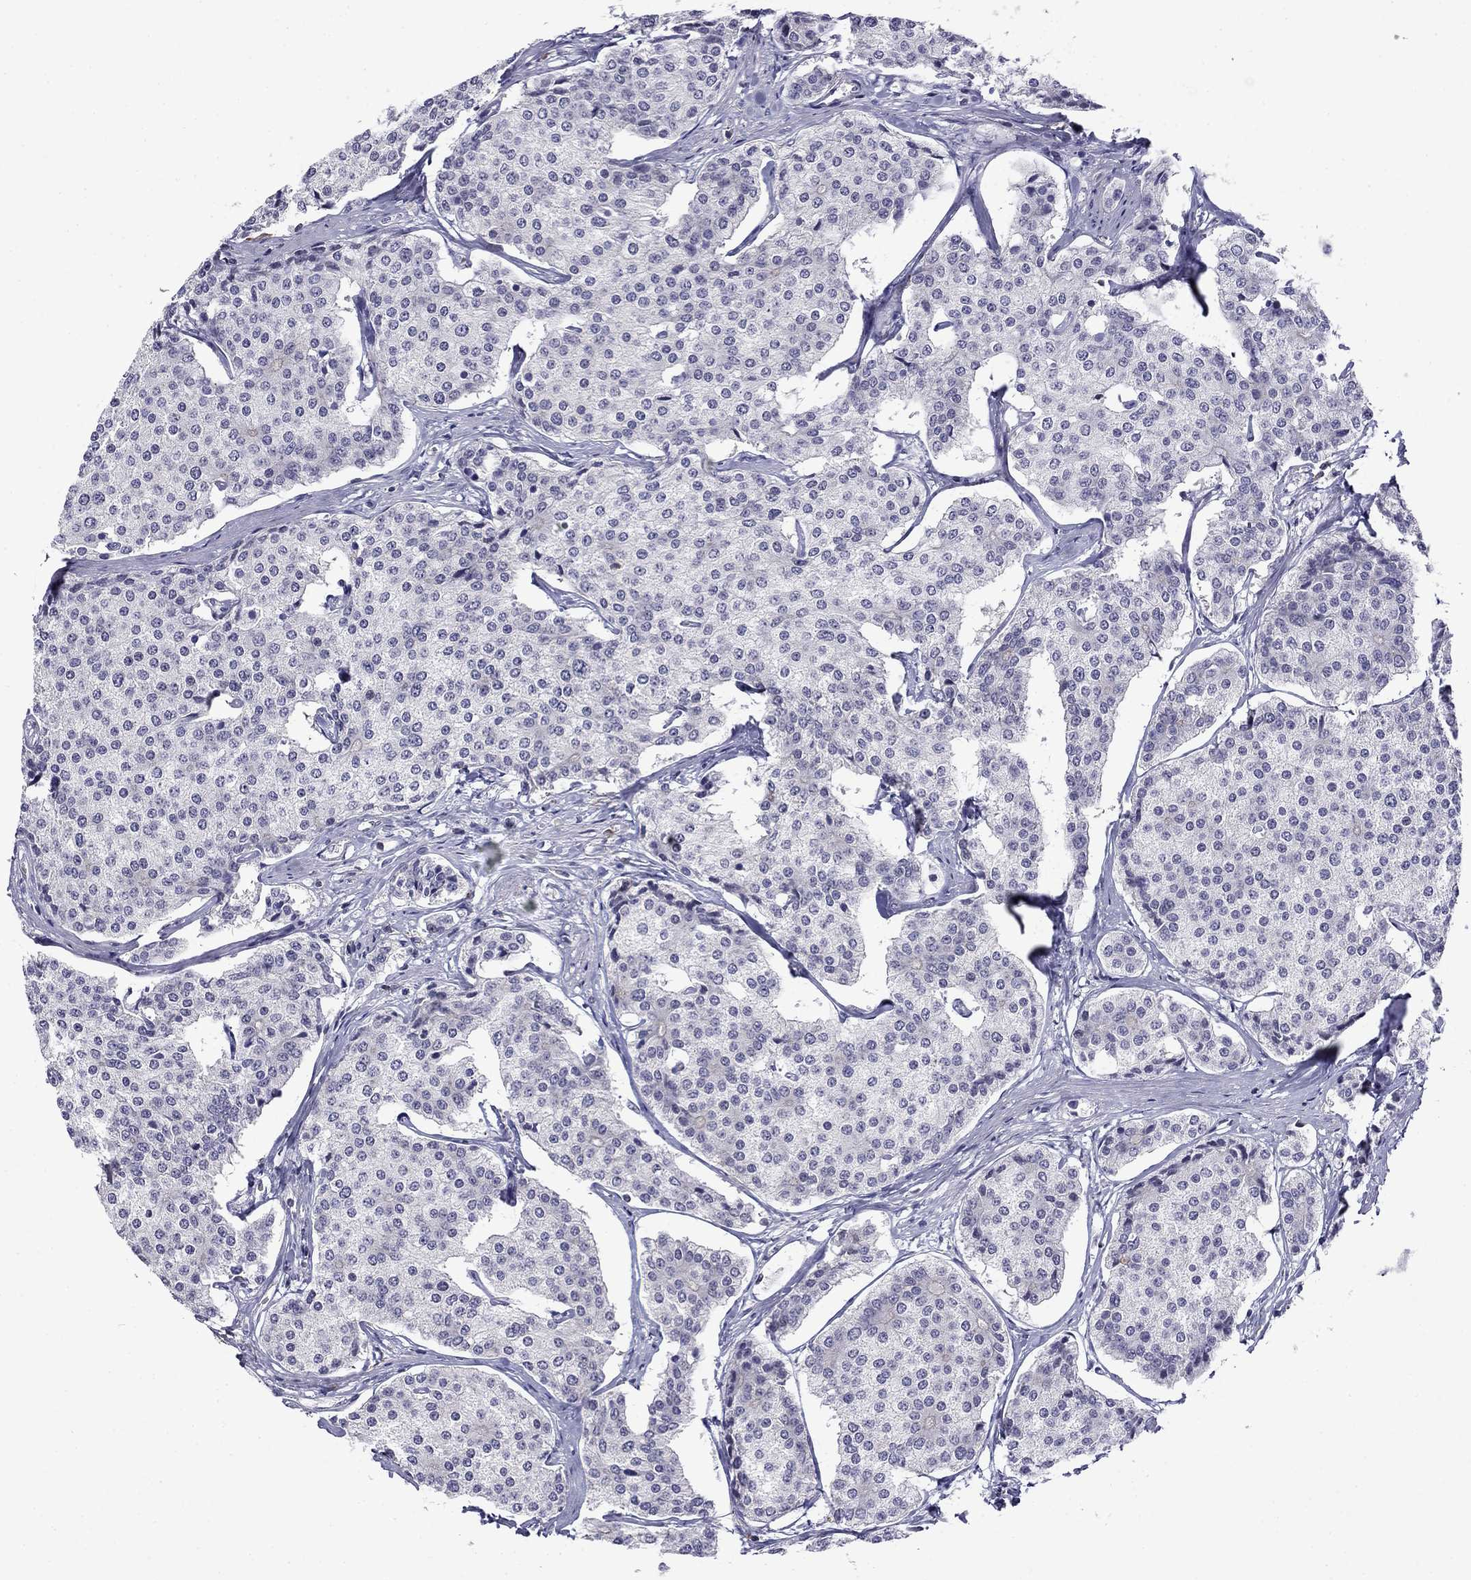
{"staining": {"intensity": "negative", "quantity": "none", "location": "none"}, "tissue": "carcinoid", "cell_type": "Tumor cells", "image_type": "cancer", "snomed": [{"axis": "morphology", "description": "Carcinoid, malignant, NOS"}, {"axis": "topography", "description": "Small intestine"}], "caption": "Micrograph shows no protein expression in tumor cells of carcinoid tissue.", "gene": "PRR18", "patient": {"sex": "female", "age": 65}}